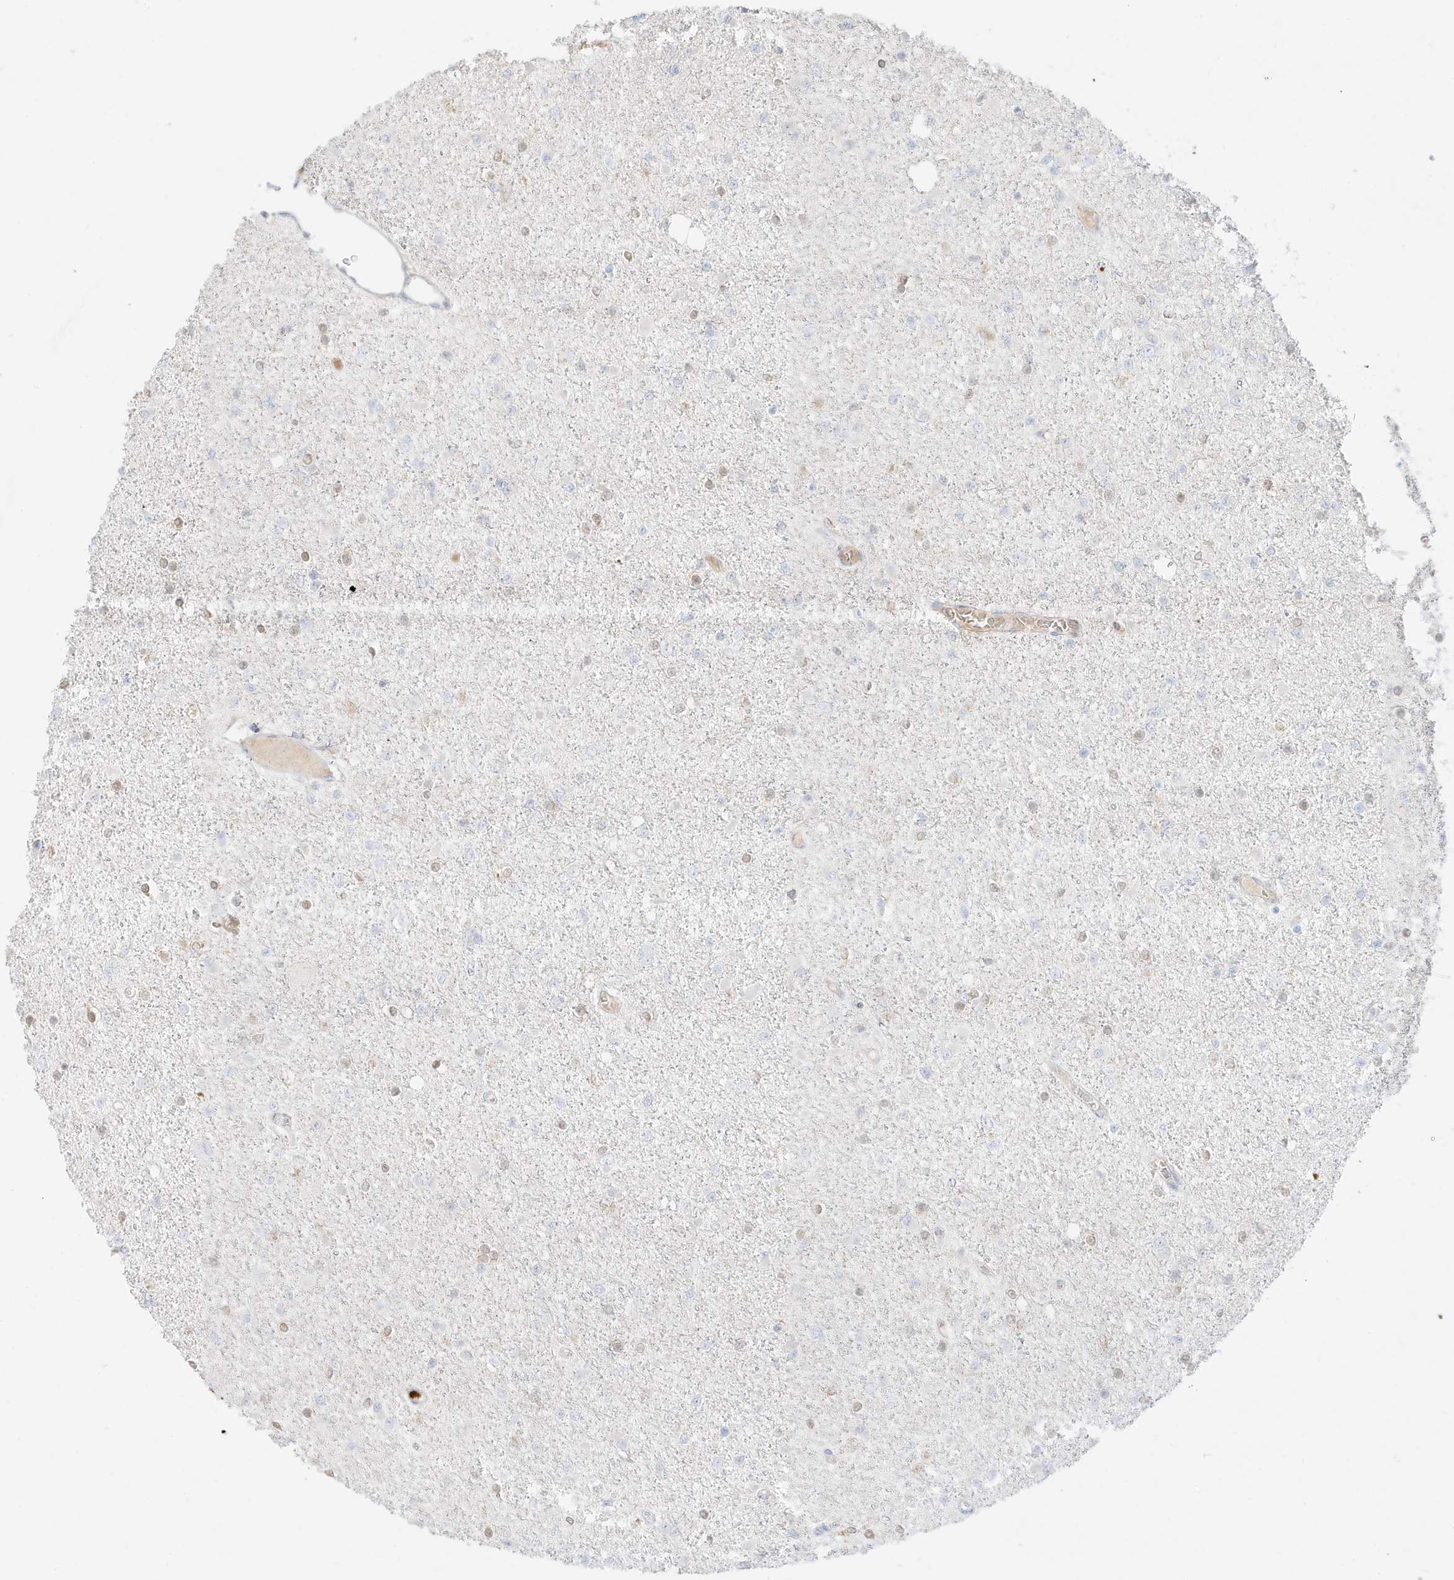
{"staining": {"intensity": "weak", "quantity": "<25%", "location": "nuclear"}, "tissue": "glioma", "cell_type": "Tumor cells", "image_type": "cancer", "snomed": [{"axis": "morphology", "description": "Glioma, malignant, Low grade"}, {"axis": "topography", "description": "Brain"}], "caption": "Tumor cells are negative for brown protein staining in glioma.", "gene": "GCA", "patient": {"sex": "female", "age": 22}}